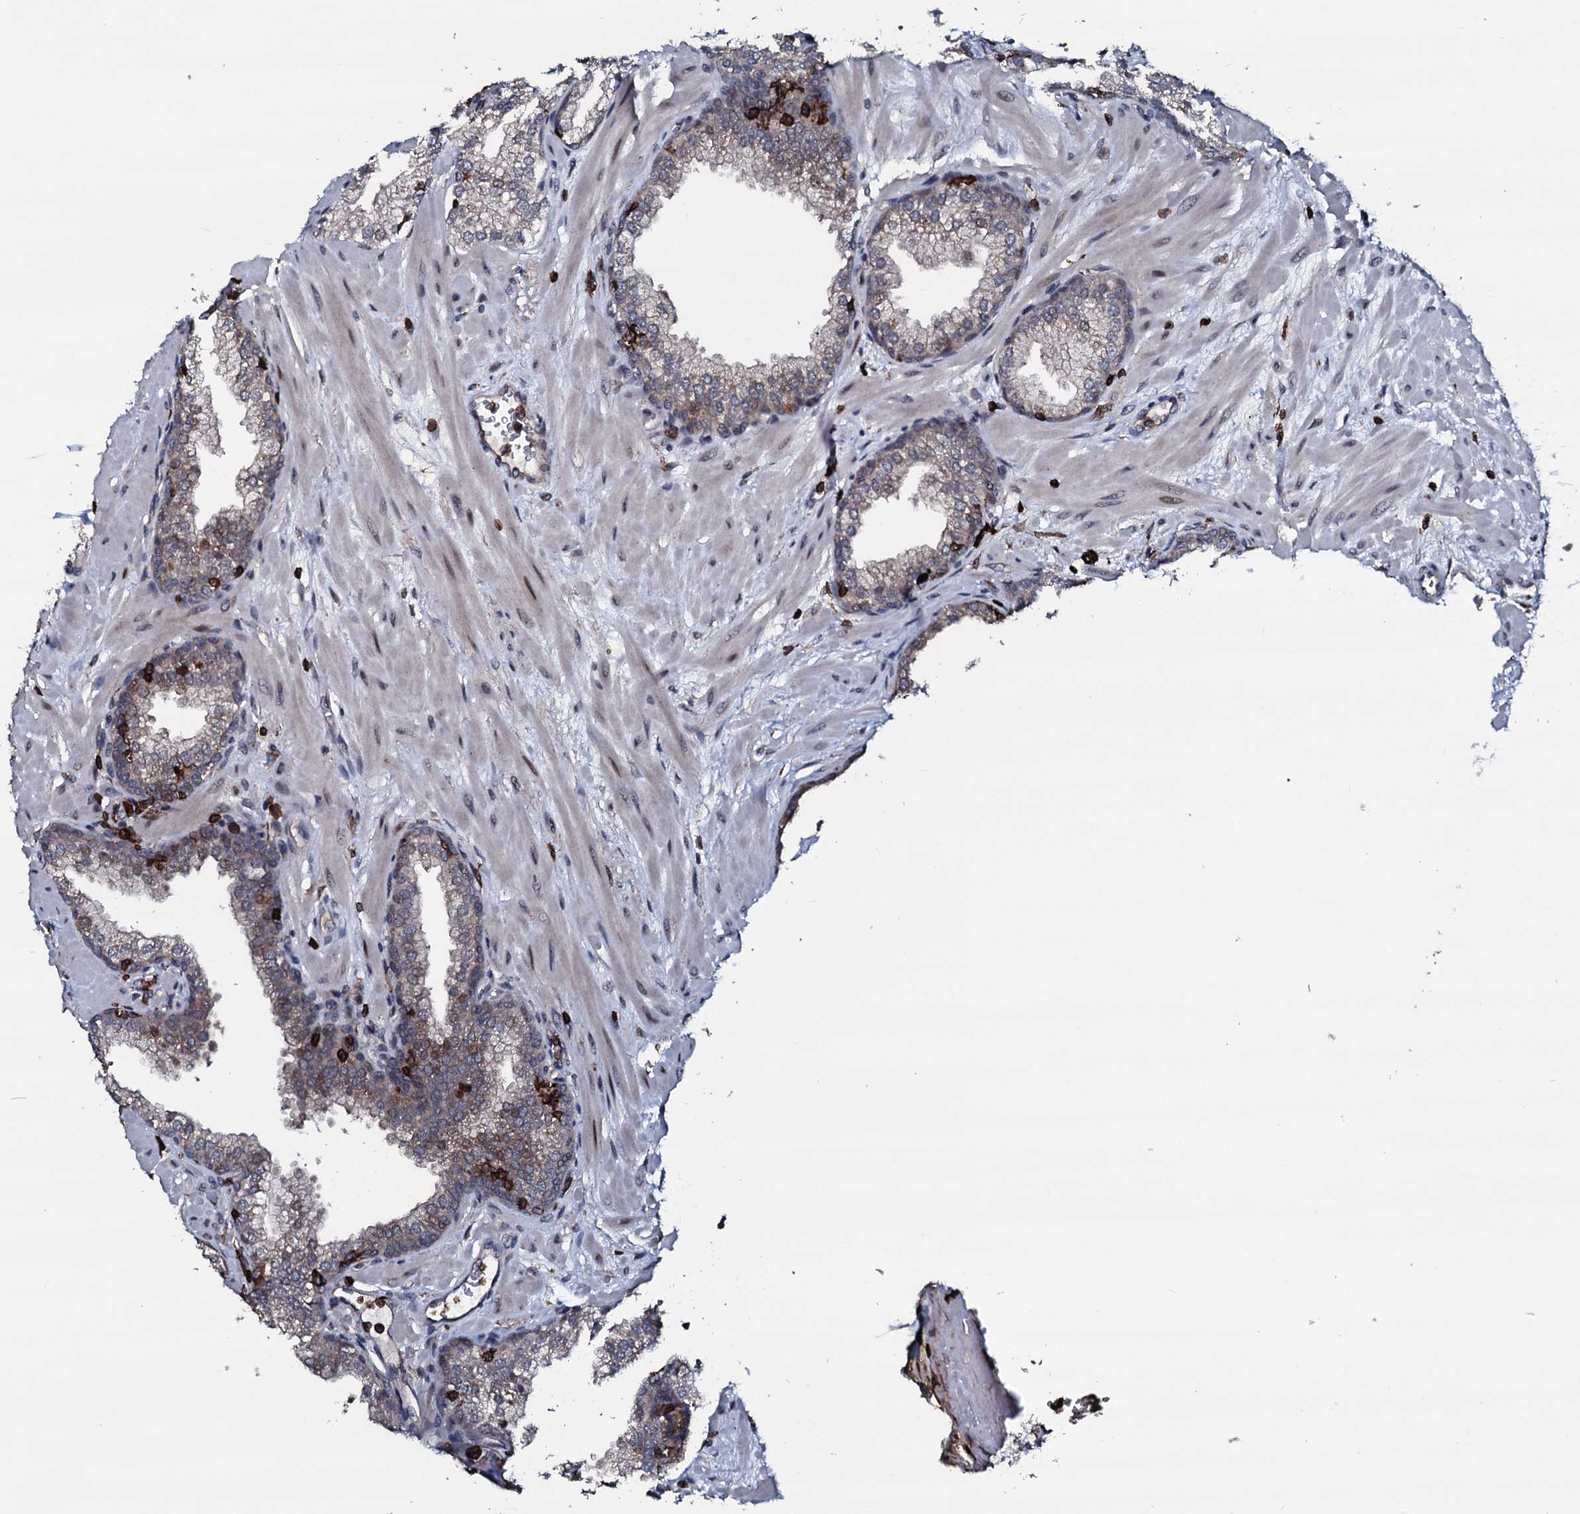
{"staining": {"intensity": "weak", "quantity": "25%-75%", "location": "cytoplasmic/membranous"}, "tissue": "prostate", "cell_type": "Glandular cells", "image_type": "normal", "snomed": [{"axis": "morphology", "description": "Normal tissue, NOS"}, {"axis": "topography", "description": "Prostate"}], "caption": "This photomicrograph reveals immunohistochemistry staining of unremarkable prostate, with low weak cytoplasmic/membranous expression in about 25%-75% of glandular cells.", "gene": "OGFOD2", "patient": {"sex": "male", "age": 60}}